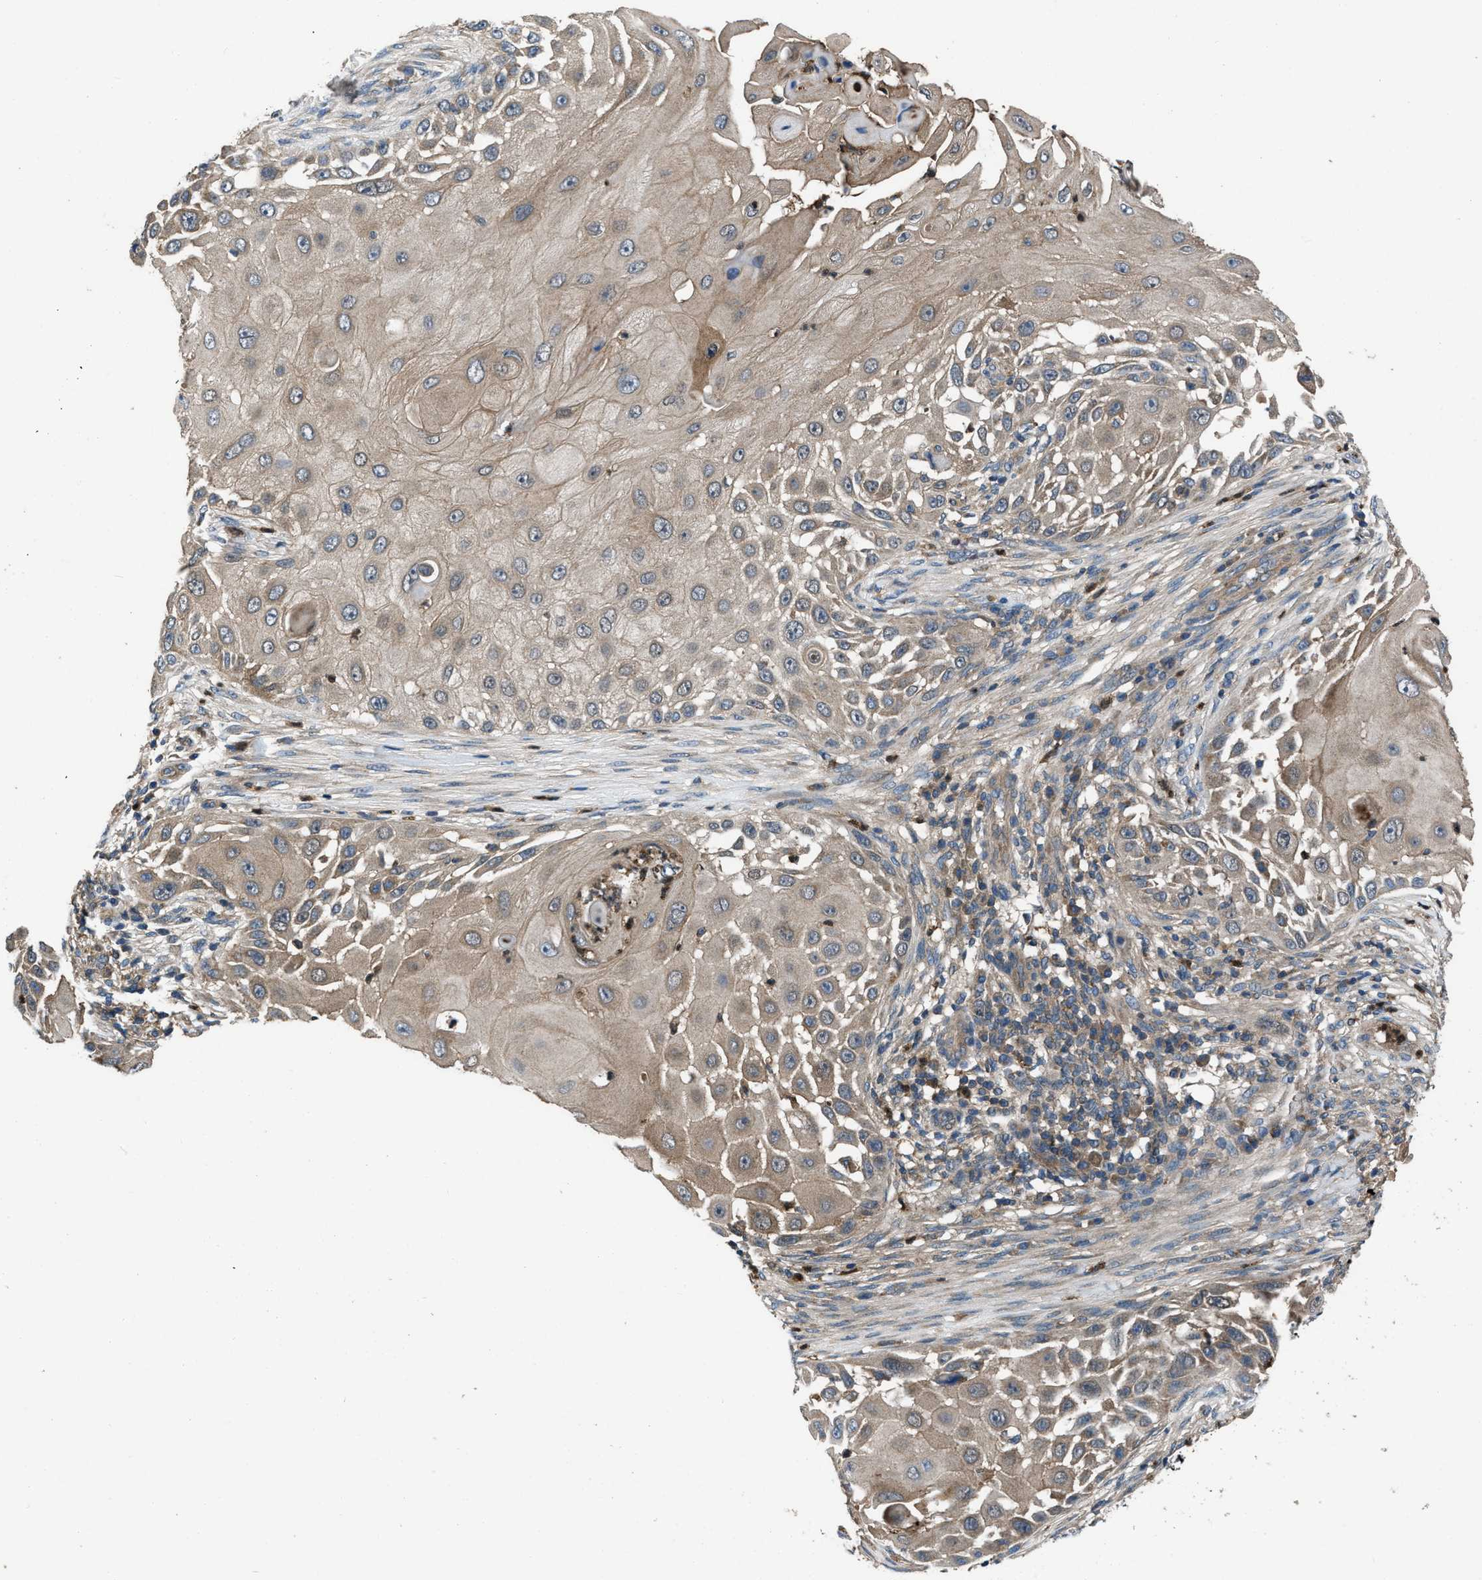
{"staining": {"intensity": "moderate", "quantity": "25%-75%", "location": "cytoplasmic/membranous"}, "tissue": "skin cancer", "cell_type": "Tumor cells", "image_type": "cancer", "snomed": [{"axis": "morphology", "description": "Squamous cell carcinoma, NOS"}, {"axis": "topography", "description": "Skin"}], "caption": "Immunohistochemical staining of skin squamous cell carcinoma shows moderate cytoplasmic/membranous protein expression in about 25%-75% of tumor cells.", "gene": "USP25", "patient": {"sex": "female", "age": 44}}